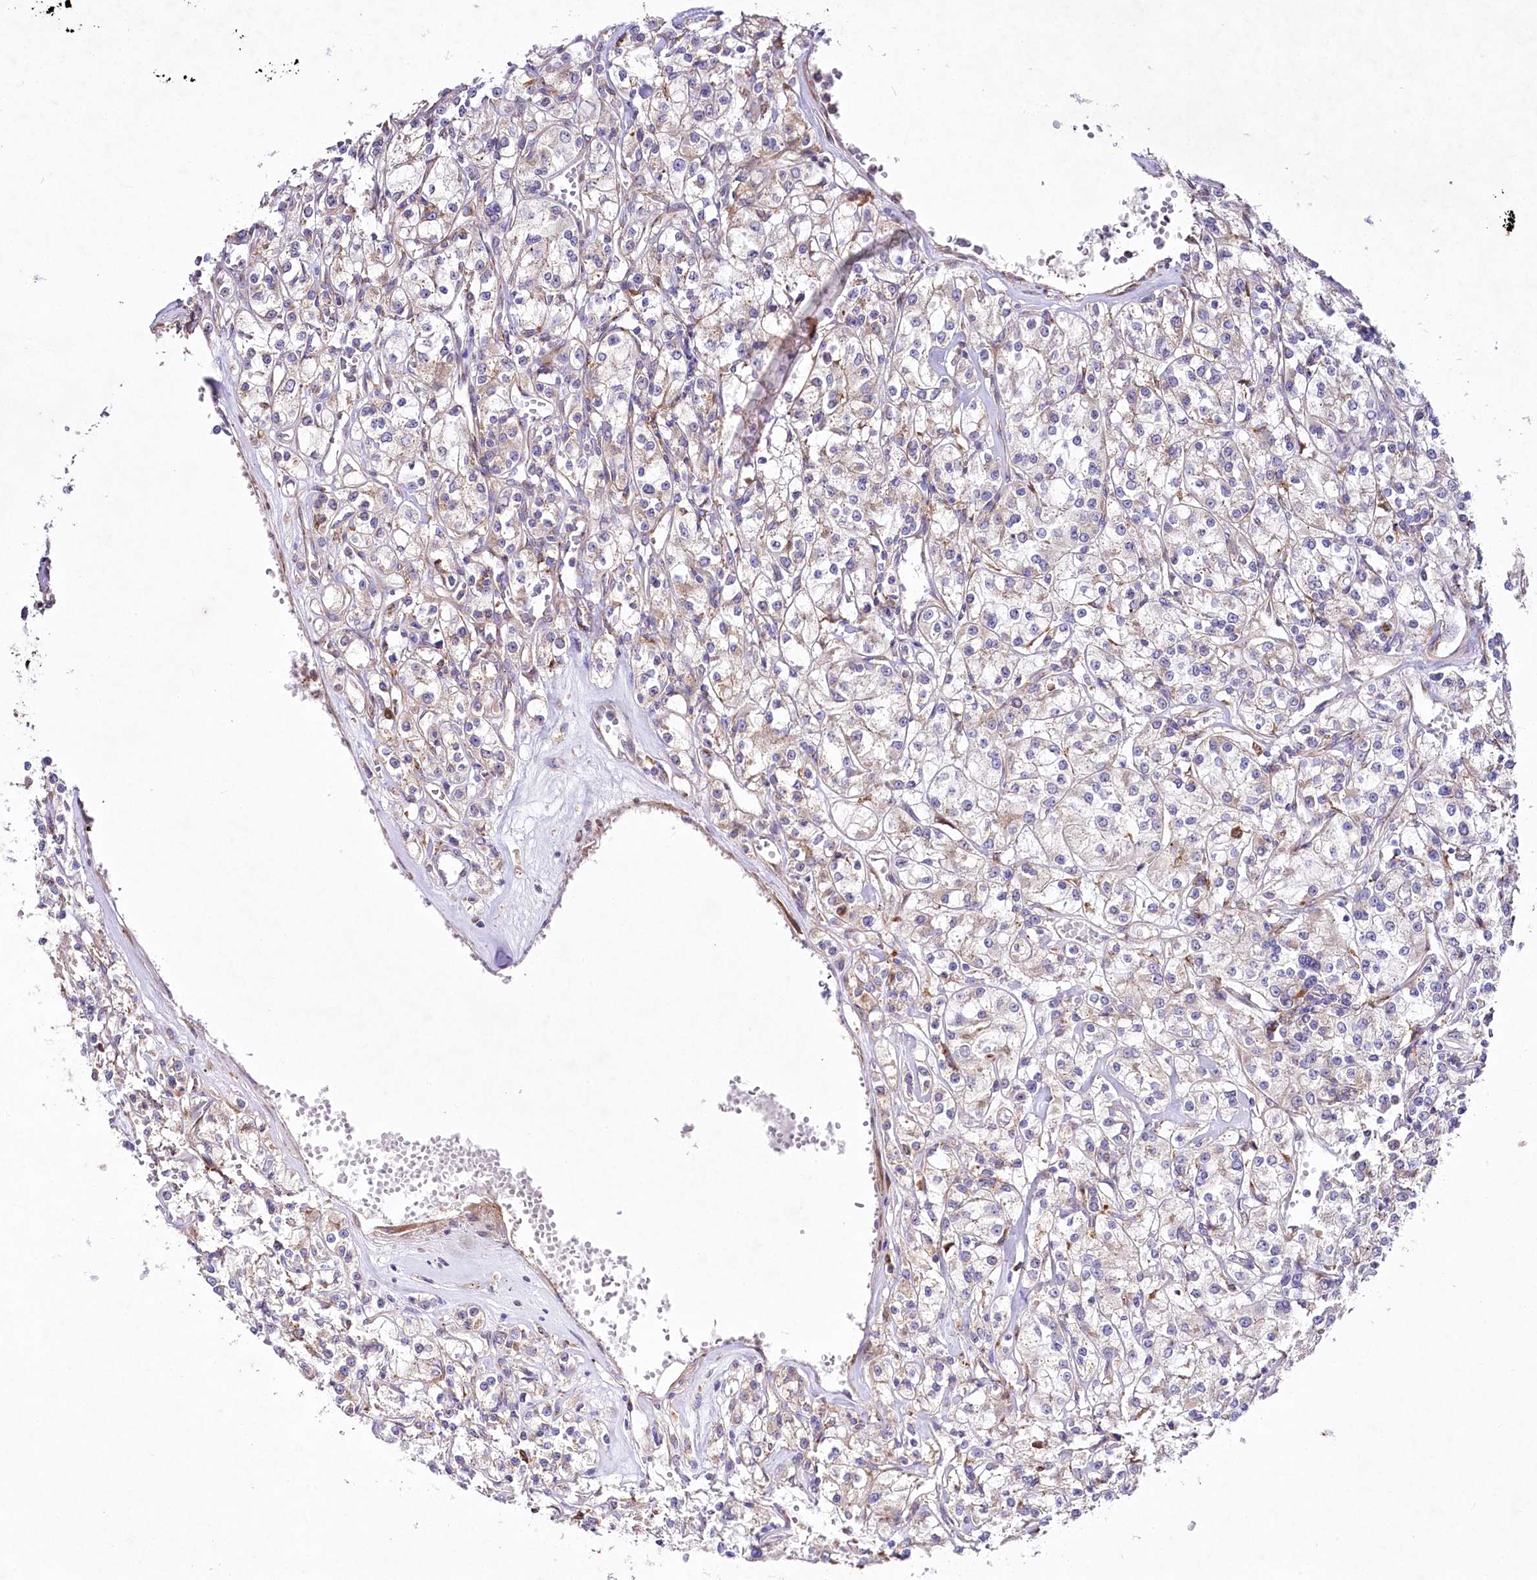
{"staining": {"intensity": "negative", "quantity": "none", "location": "none"}, "tissue": "renal cancer", "cell_type": "Tumor cells", "image_type": "cancer", "snomed": [{"axis": "morphology", "description": "Adenocarcinoma, NOS"}, {"axis": "topography", "description": "Kidney"}], "caption": "Histopathology image shows no significant protein staining in tumor cells of adenocarcinoma (renal).", "gene": "STX6", "patient": {"sex": "female", "age": 59}}